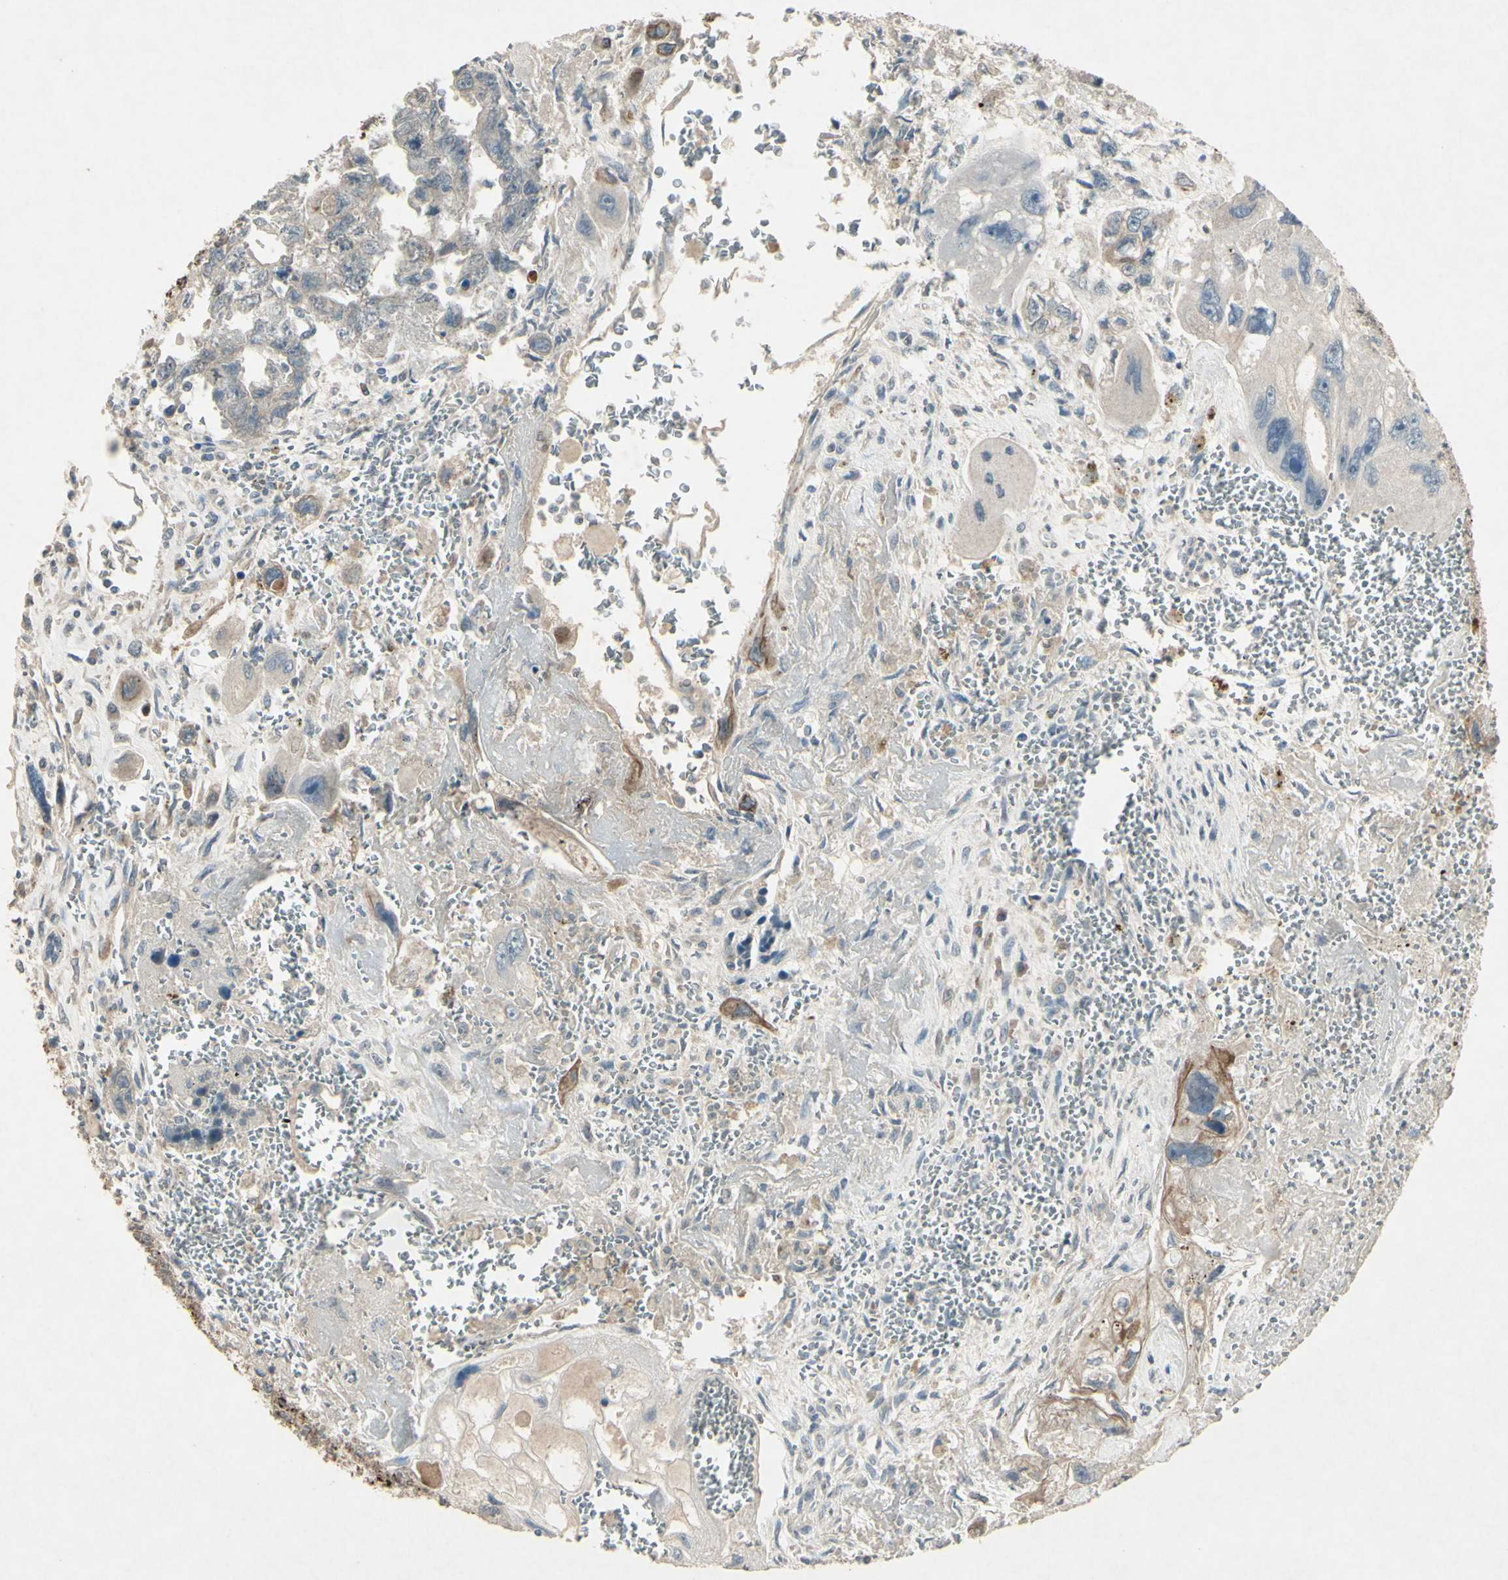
{"staining": {"intensity": "weak", "quantity": ">75%", "location": "cytoplasmic/membranous"}, "tissue": "testis cancer", "cell_type": "Tumor cells", "image_type": "cancer", "snomed": [{"axis": "morphology", "description": "Carcinoma, Embryonal, NOS"}, {"axis": "topography", "description": "Testis"}], "caption": "Human embryonal carcinoma (testis) stained for a protein (brown) shows weak cytoplasmic/membranous positive staining in approximately >75% of tumor cells.", "gene": "TIMM21", "patient": {"sex": "male", "age": 28}}